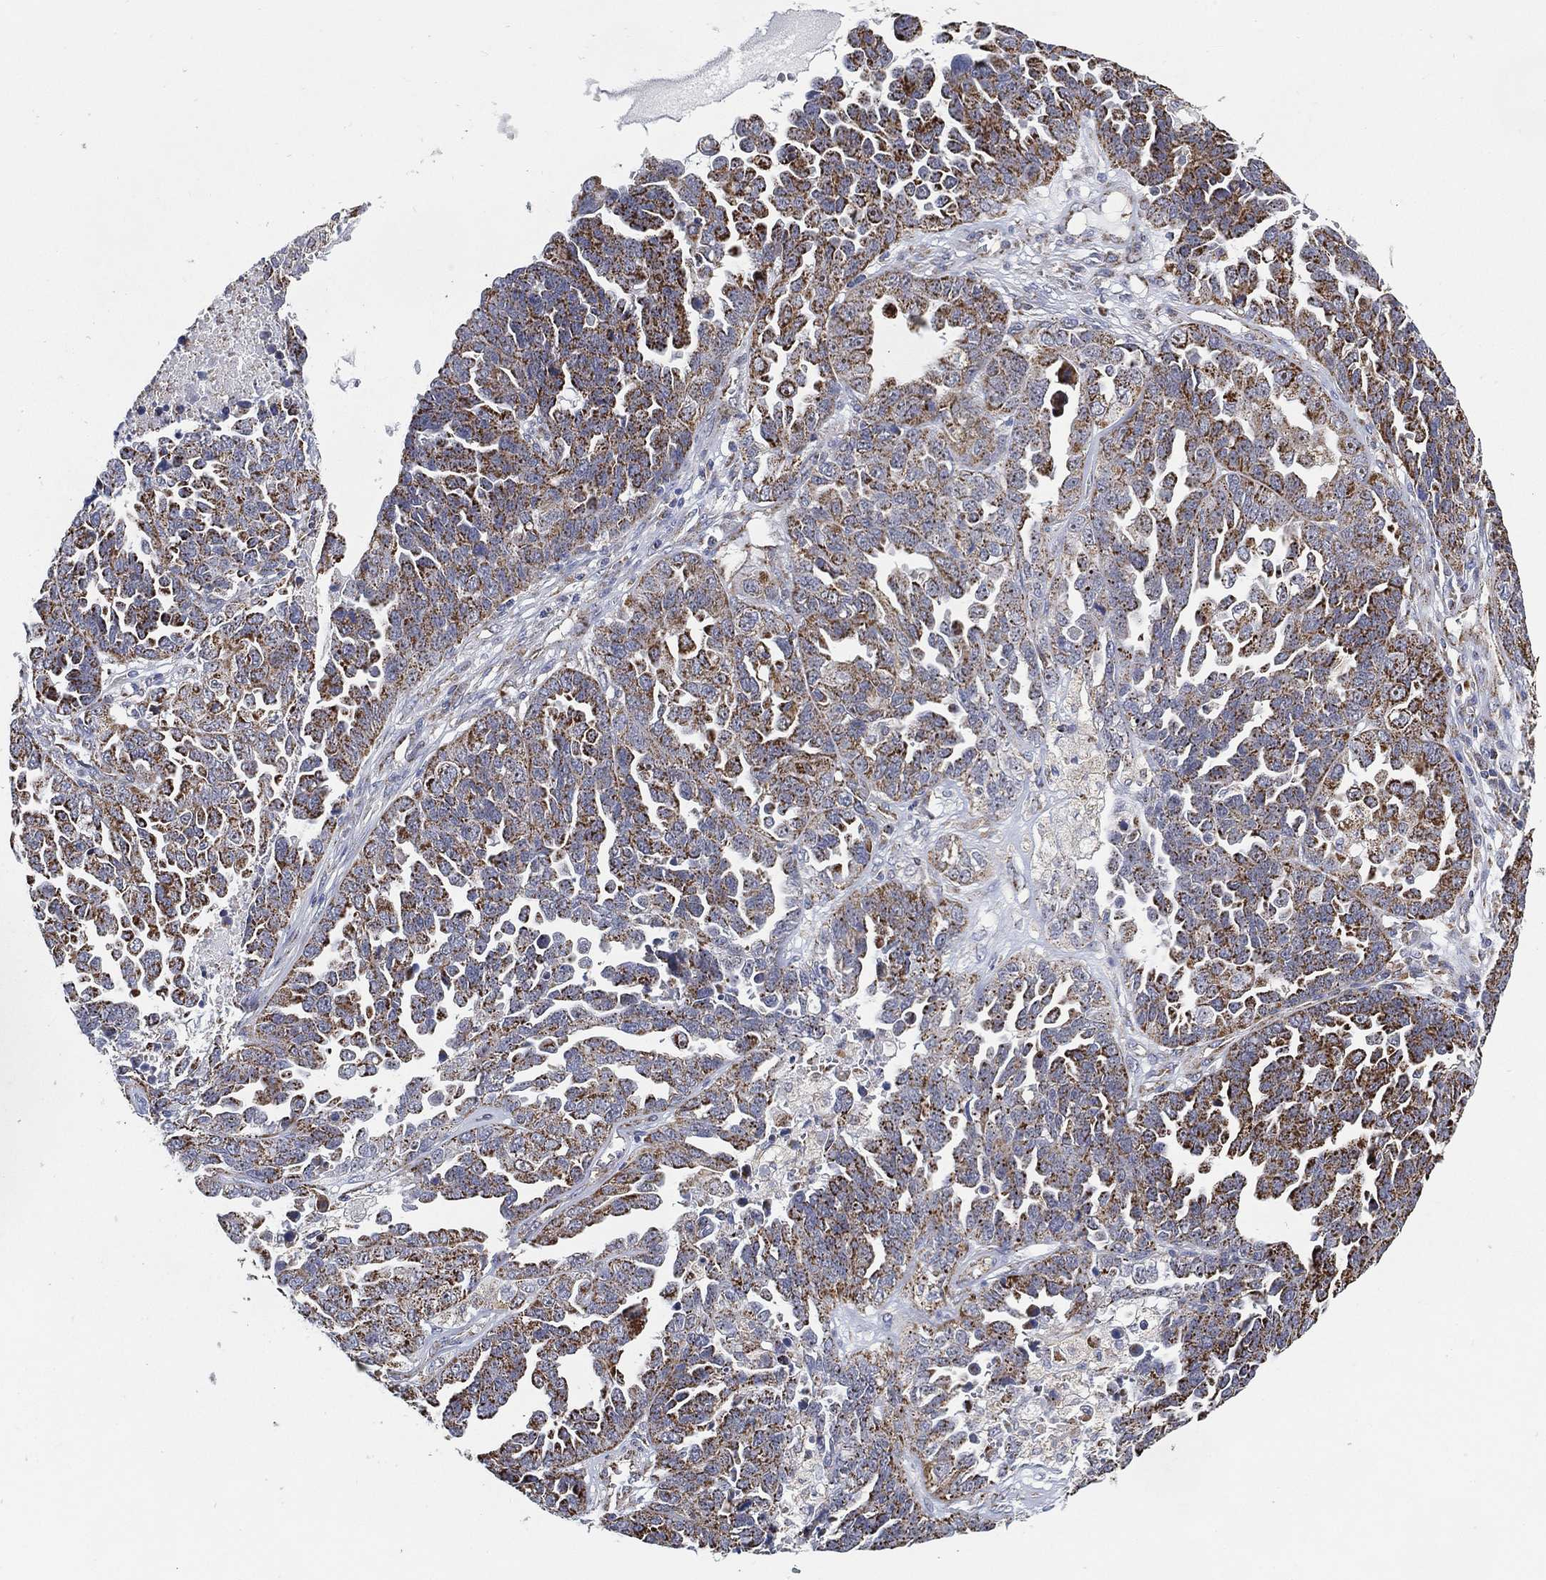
{"staining": {"intensity": "moderate", "quantity": ">75%", "location": "cytoplasmic/membranous"}, "tissue": "ovarian cancer", "cell_type": "Tumor cells", "image_type": "cancer", "snomed": [{"axis": "morphology", "description": "Cystadenocarcinoma, serous, NOS"}, {"axis": "topography", "description": "Ovary"}], "caption": "Ovarian cancer (serous cystadenocarcinoma) stained with immunohistochemistry (IHC) reveals moderate cytoplasmic/membranous expression in about >75% of tumor cells.", "gene": "GCAT", "patient": {"sex": "female", "age": 87}}